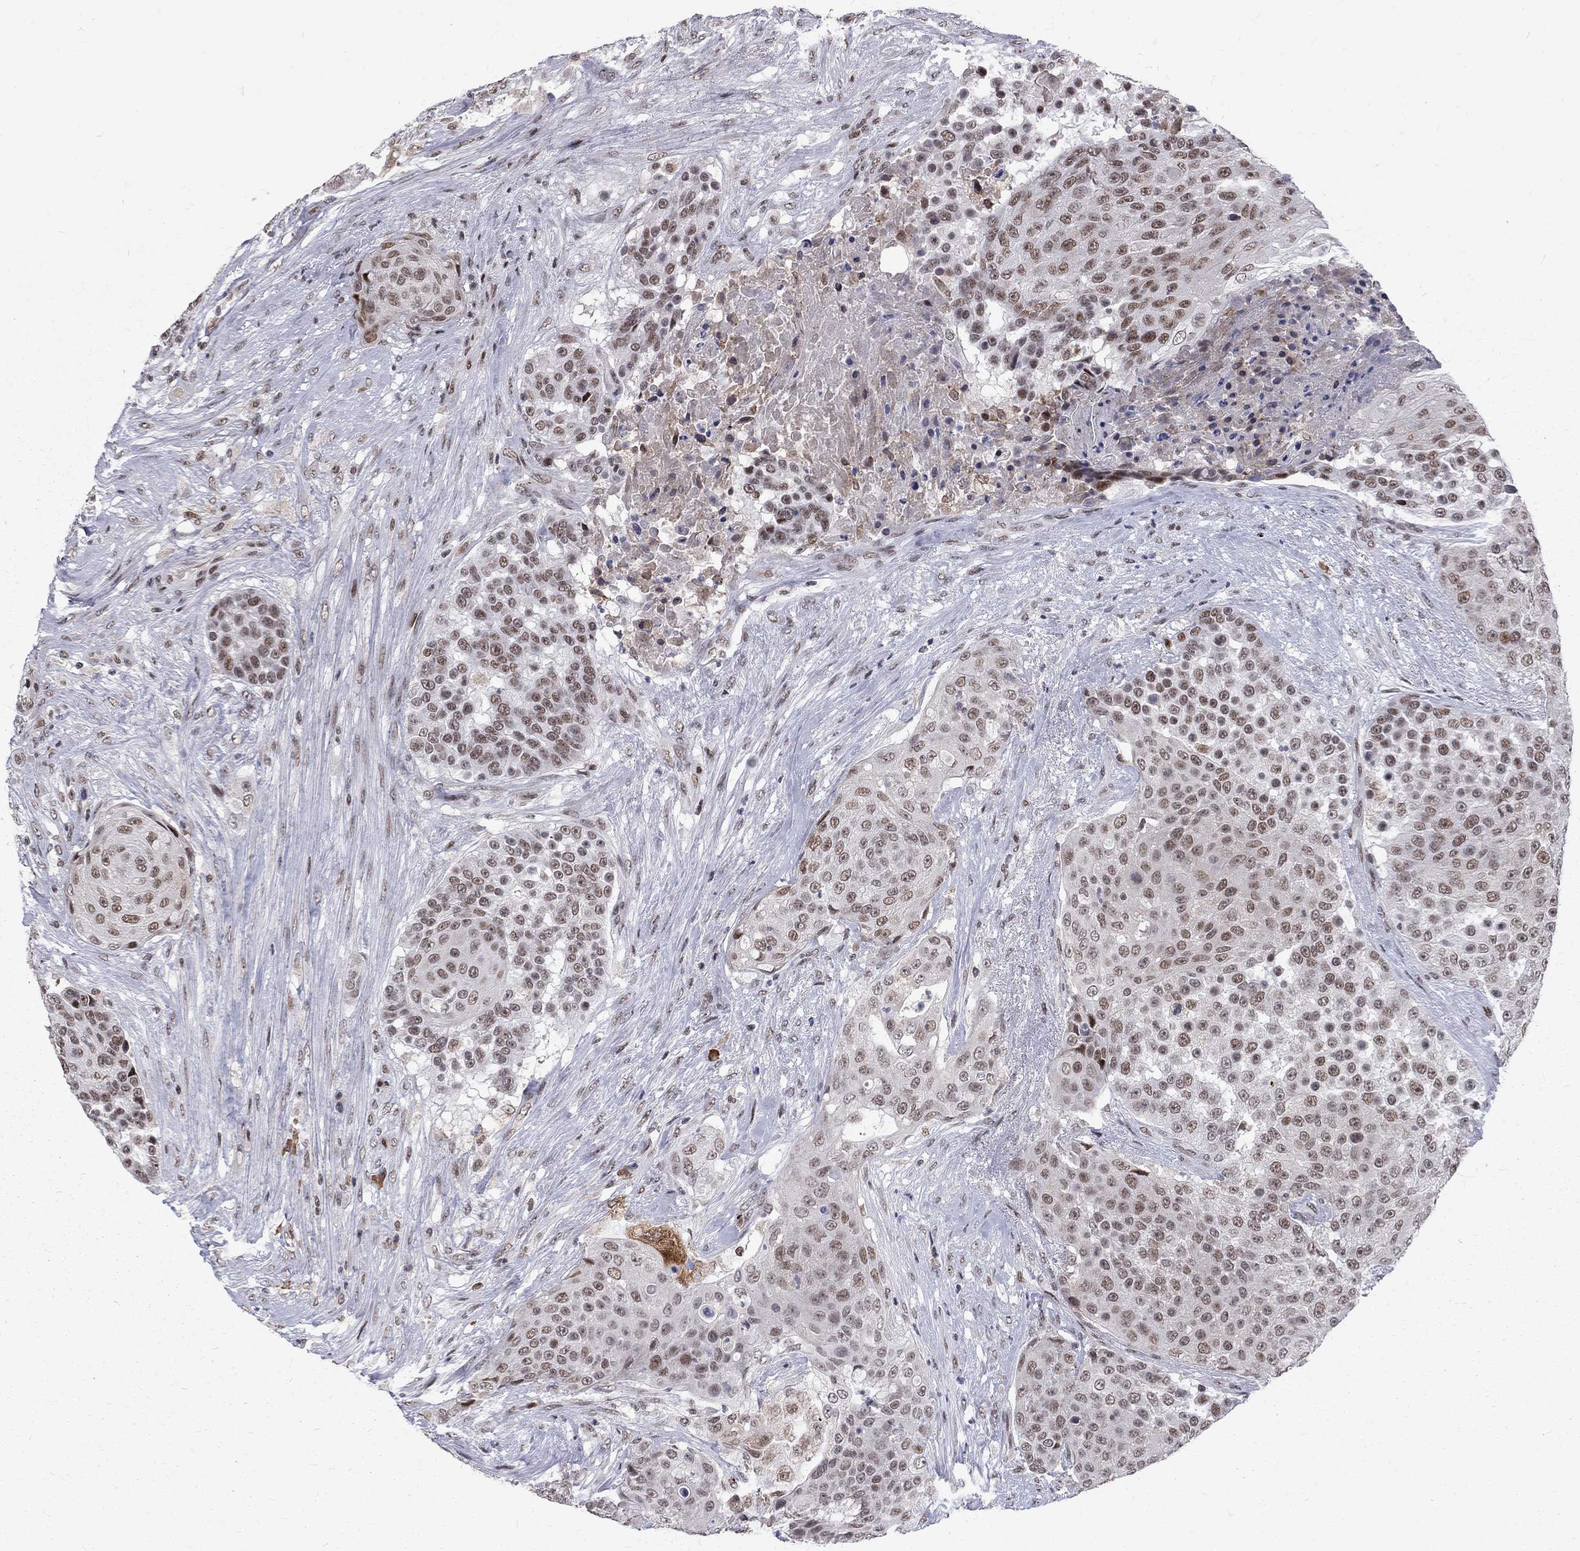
{"staining": {"intensity": "moderate", "quantity": ">75%", "location": "nuclear"}, "tissue": "urothelial cancer", "cell_type": "Tumor cells", "image_type": "cancer", "snomed": [{"axis": "morphology", "description": "Urothelial carcinoma, High grade"}, {"axis": "topography", "description": "Urinary bladder"}], "caption": "Immunohistochemistry (IHC) of human urothelial cancer reveals medium levels of moderate nuclear staining in approximately >75% of tumor cells.", "gene": "TCEAL1", "patient": {"sex": "female", "age": 63}}